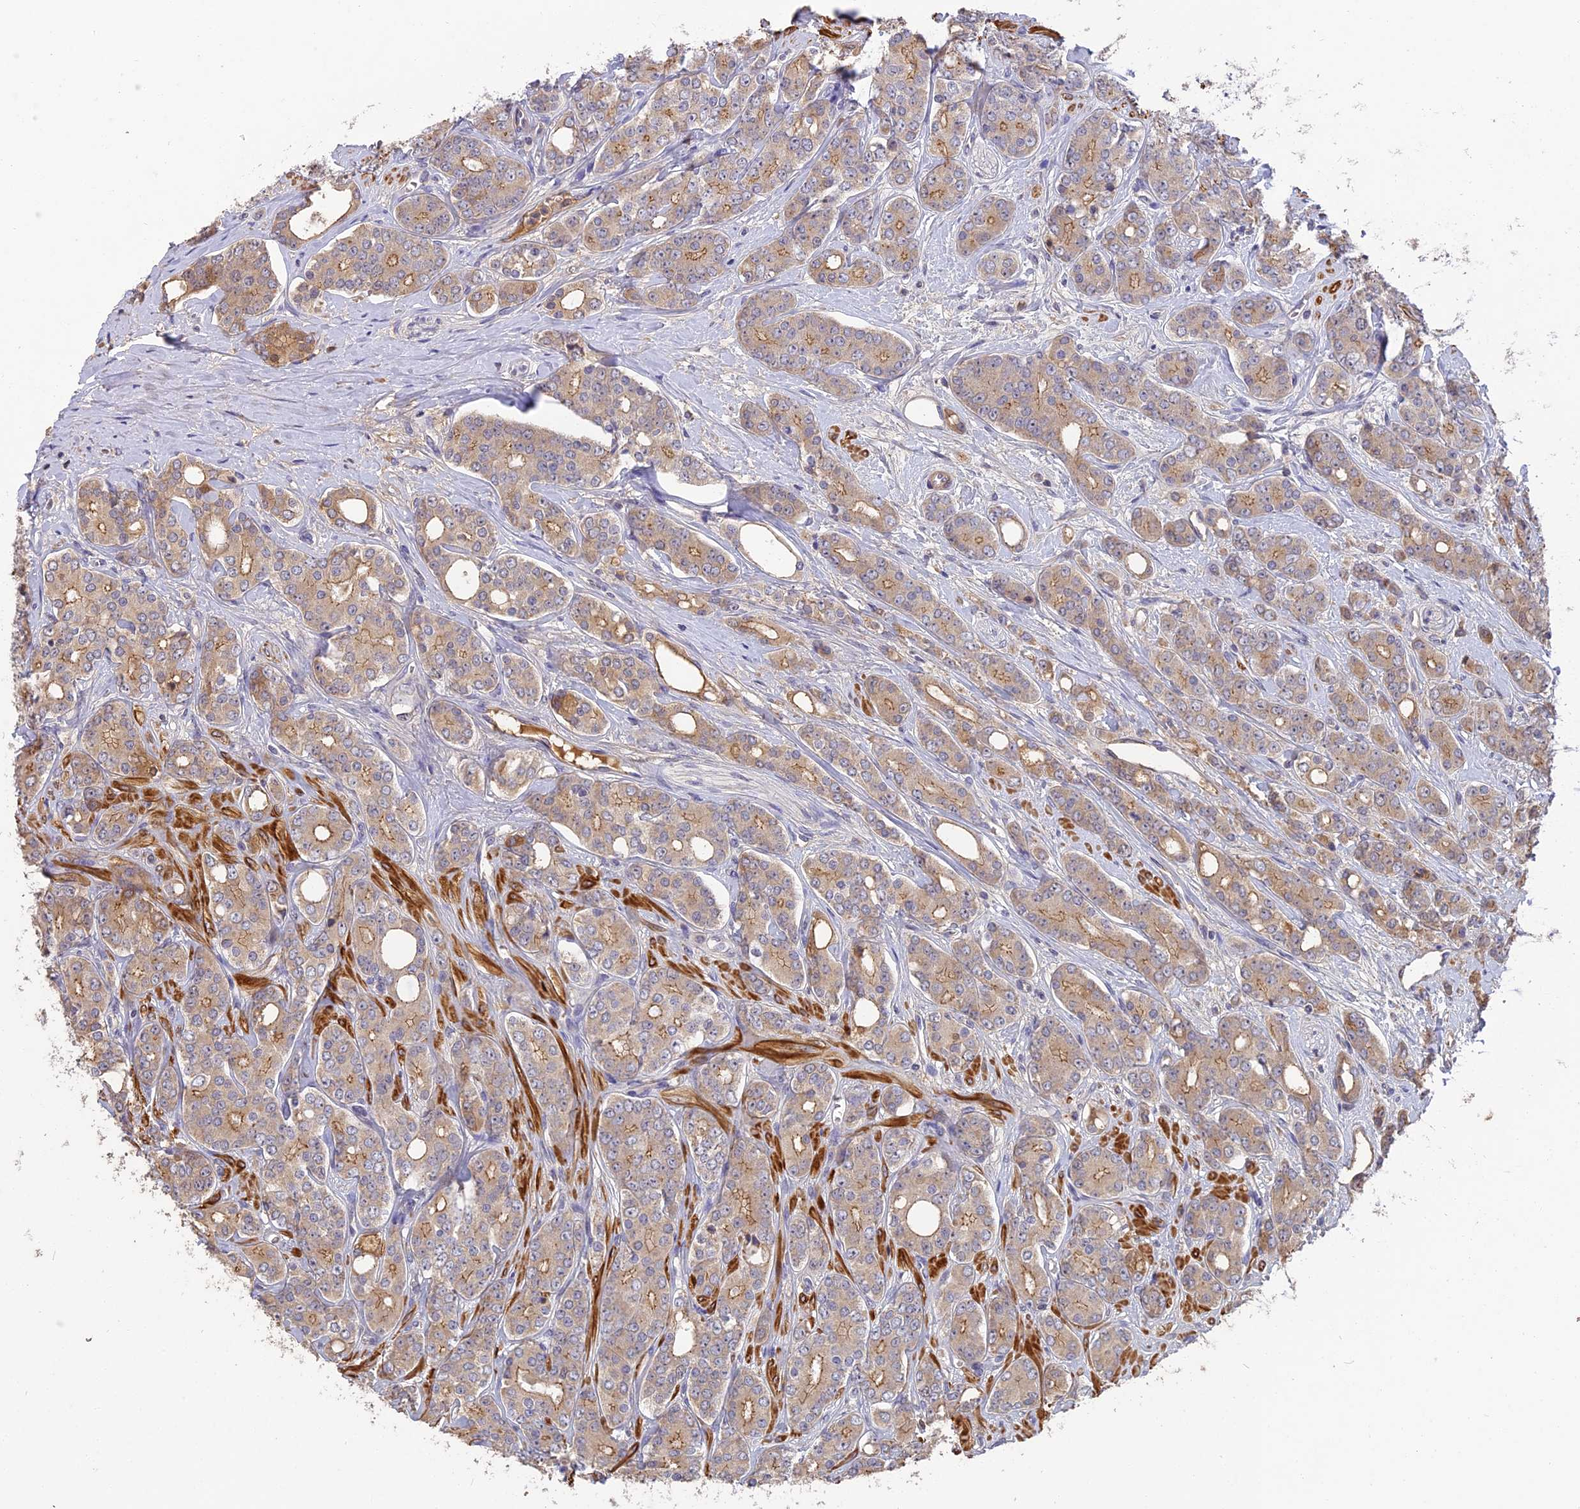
{"staining": {"intensity": "moderate", "quantity": "25%-75%", "location": "cytoplasmic/membranous"}, "tissue": "prostate cancer", "cell_type": "Tumor cells", "image_type": "cancer", "snomed": [{"axis": "morphology", "description": "Adenocarcinoma, High grade"}, {"axis": "topography", "description": "Prostate"}], "caption": "A high-resolution image shows immunohistochemistry staining of prostate adenocarcinoma (high-grade), which exhibits moderate cytoplasmic/membranous positivity in about 25%-75% of tumor cells. Ihc stains the protein of interest in brown and the nuclei are stained blue.", "gene": "ERMAP", "patient": {"sex": "male", "age": 62}}